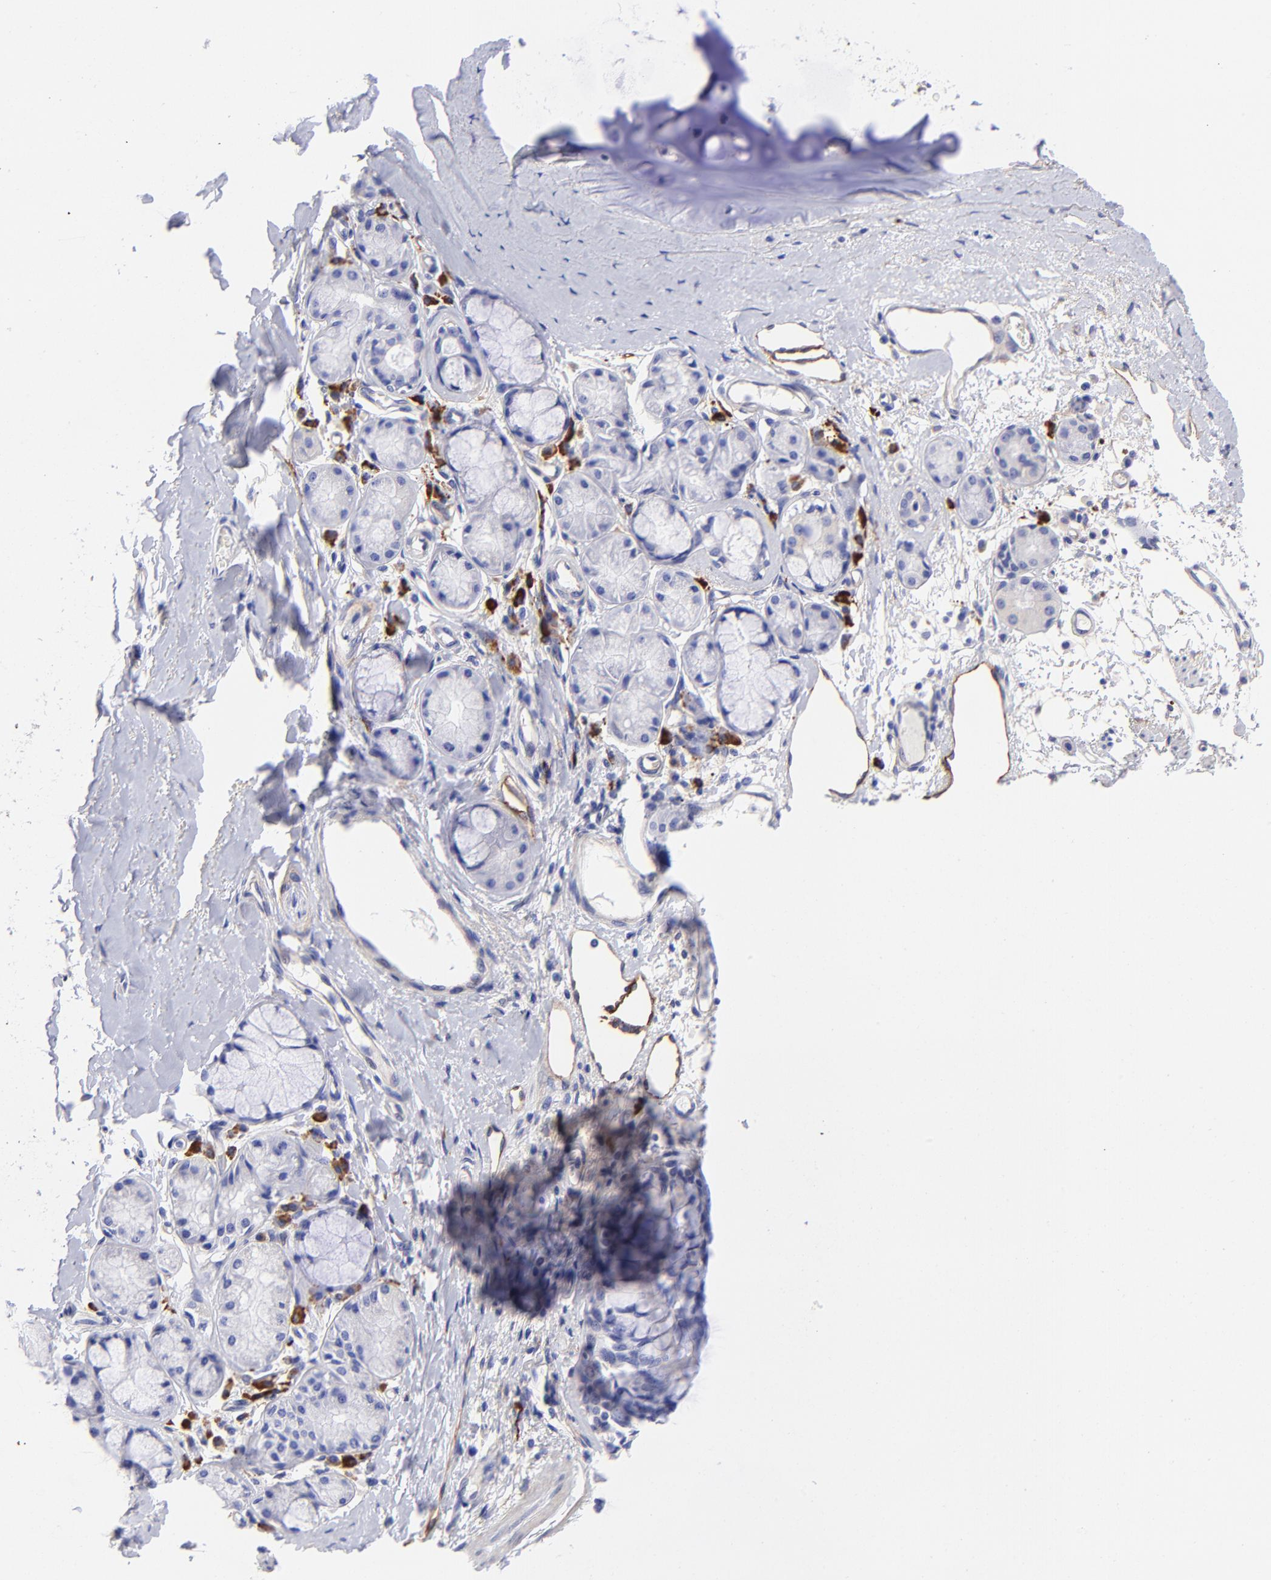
{"staining": {"intensity": "weak", "quantity": "25%-75%", "location": "cytoplasmic/membranous"}, "tissue": "bronchus", "cell_type": "Respiratory epithelial cells", "image_type": "normal", "snomed": [{"axis": "morphology", "description": "Normal tissue, NOS"}, {"axis": "topography", "description": "Bronchus"}, {"axis": "topography", "description": "Lung"}], "caption": "Immunohistochemistry (IHC) photomicrograph of unremarkable bronchus stained for a protein (brown), which exhibits low levels of weak cytoplasmic/membranous positivity in about 25%-75% of respiratory epithelial cells.", "gene": "PPFIBP1", "patient": {"sex": "female", "age": 56}}